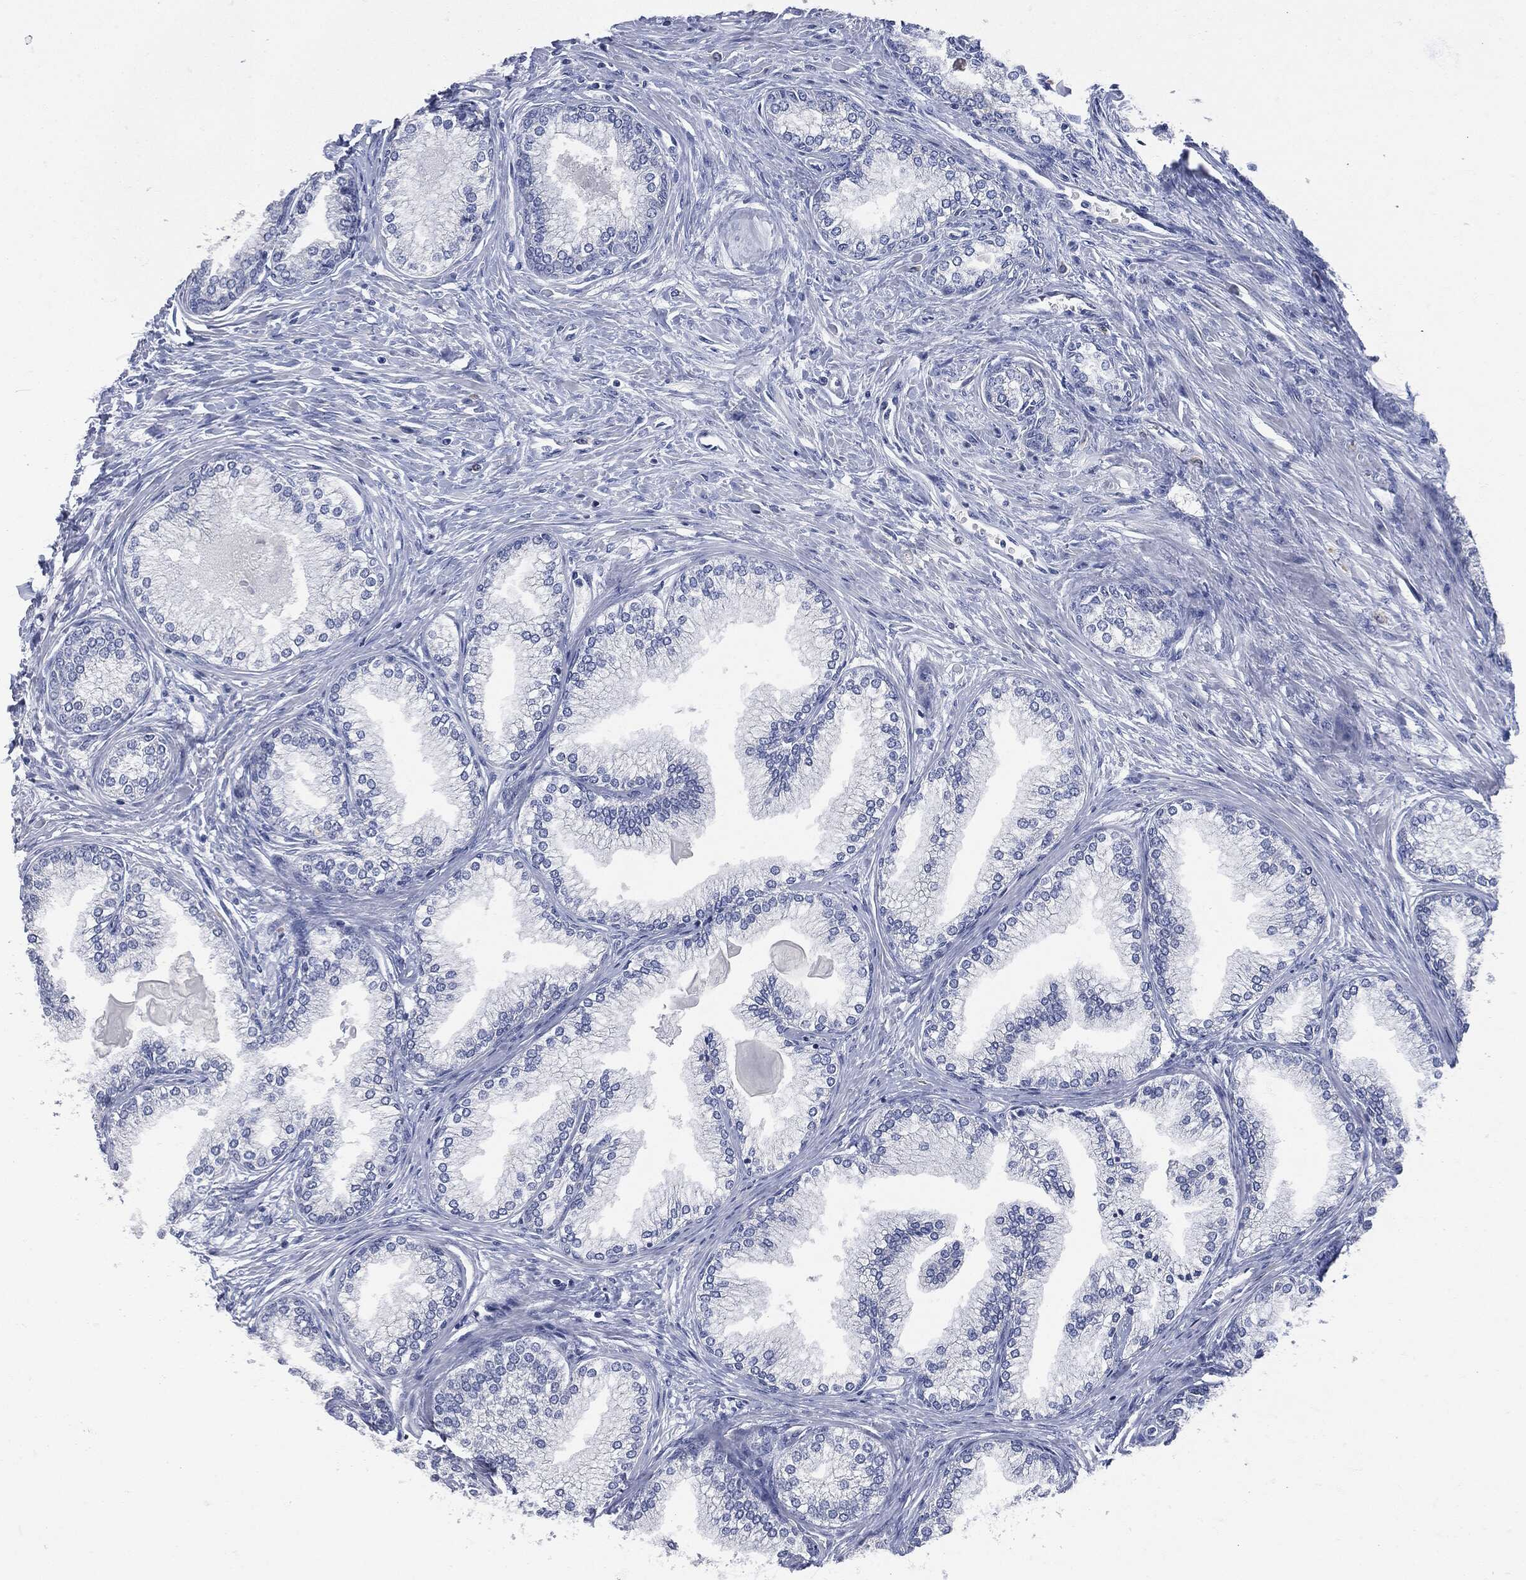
{"staining": {"intensity": "negative", "quantity": "none", "location": "none"}, "tissue": "prostate", "cell_type": "Glandular cells", "image_type": "normal", "snomed": [{"axis": "morphology", "description": "Normal tissue, NOS"}, {"axis": "topography", "description": "Prostate"}], "caption": "High magnification brightfield microscopy of normal prostate stained with DAB (brown) and counterstained with hematoxylin (blue): glandular cells show no significant positivity. Nuclei are stained in blue.", "gene": "UBE2C", "patient": {"sex": "male", "age": 72}}